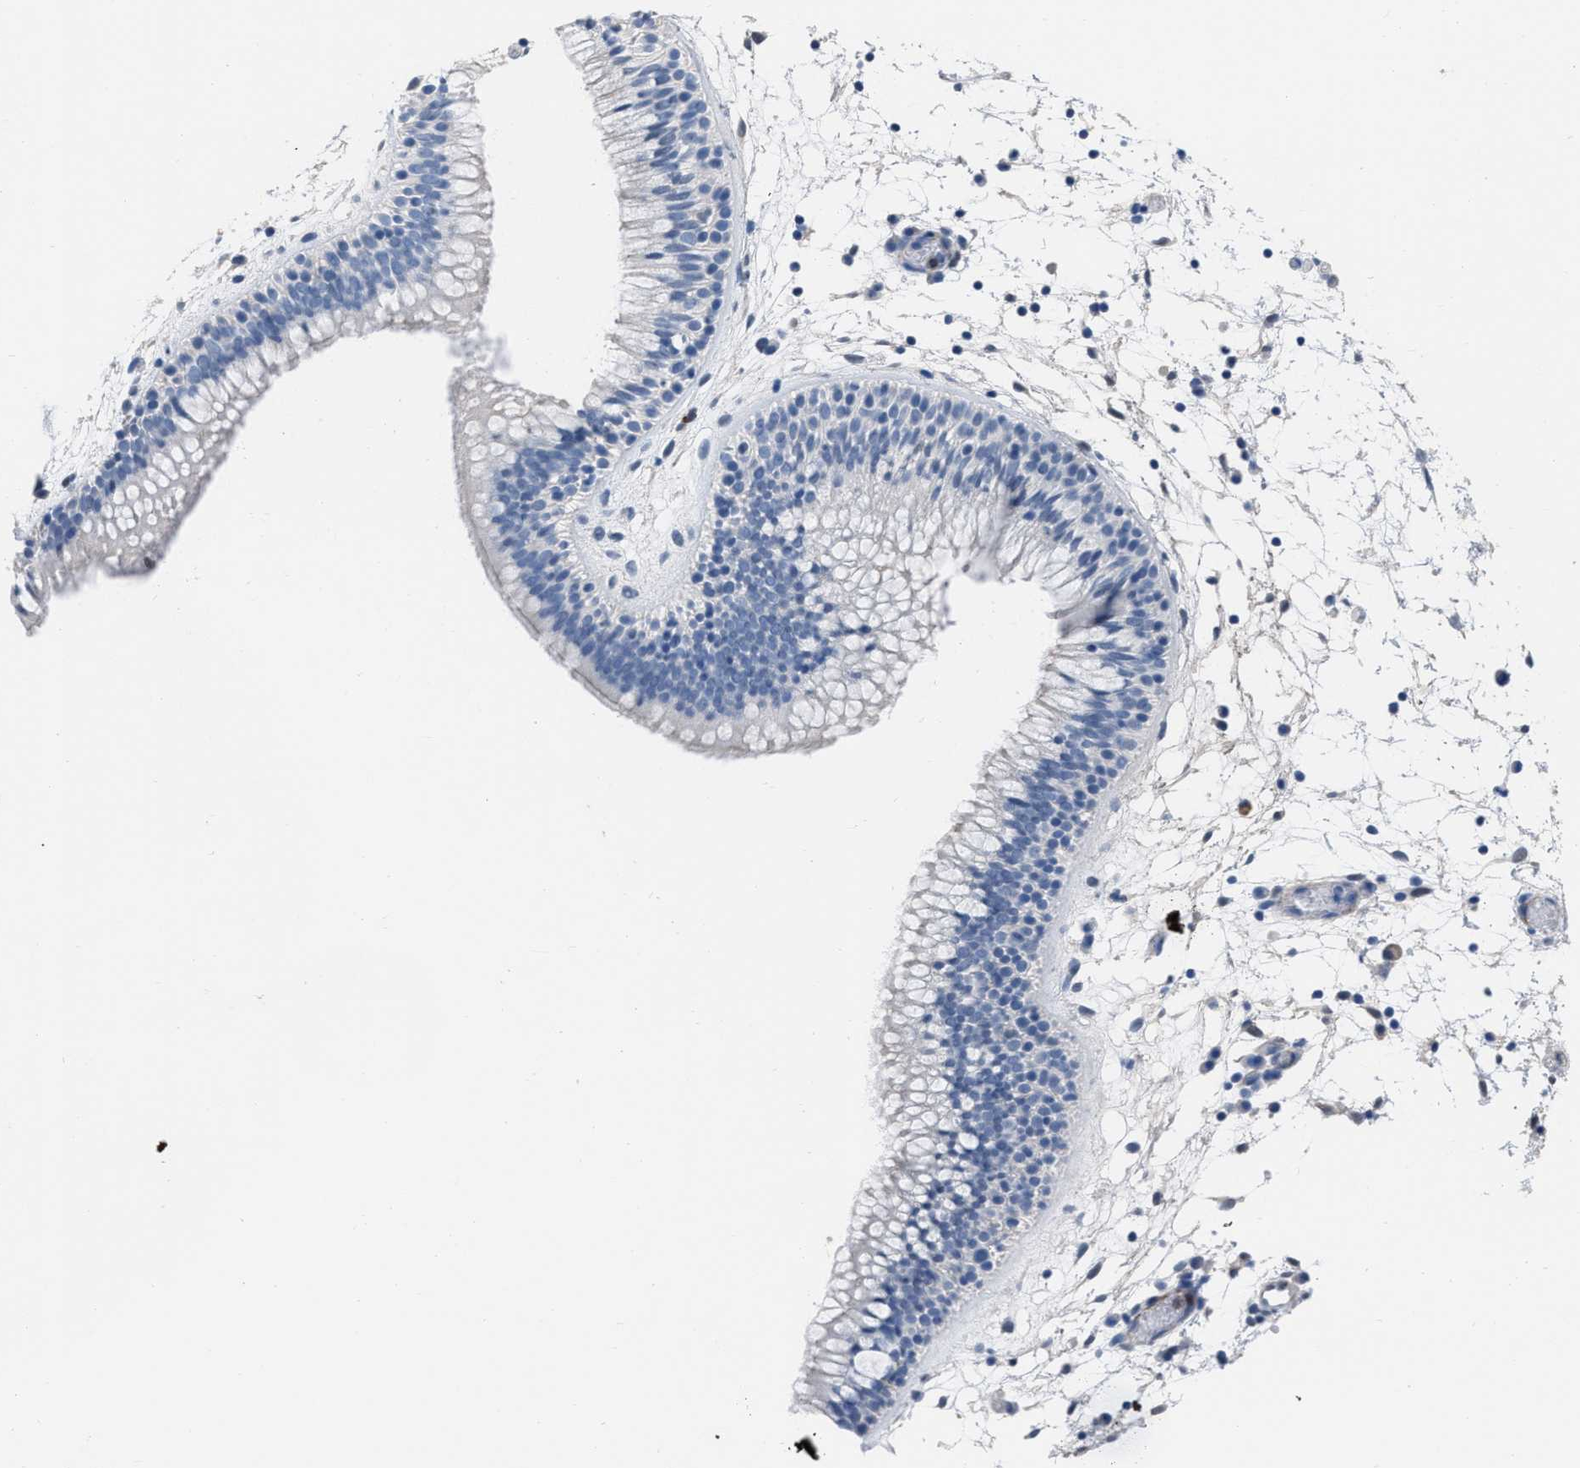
{"staining": {"intensity": "negative", "quantity": "none", "location": "none"}, "tissue": "nasopharynx", "cell_type": "Respiratory epithelial cells", "image_type": "normal", "snomed": [{"axis": "morphology", "description": "Normal tissue, NOS"}, {"axis": "morphology", "description": "Inflammation, NOS"}, {"axis": "topography", "description": "Nasopharynx"}], "caption": "This is an immunohistochemistry (IHC) histopathology image of normal nasopharynx. There is no positivity in respiratory epithelial cells.", "gene": "PRMT2", "patient": {"sex": "male", "age": 48}}